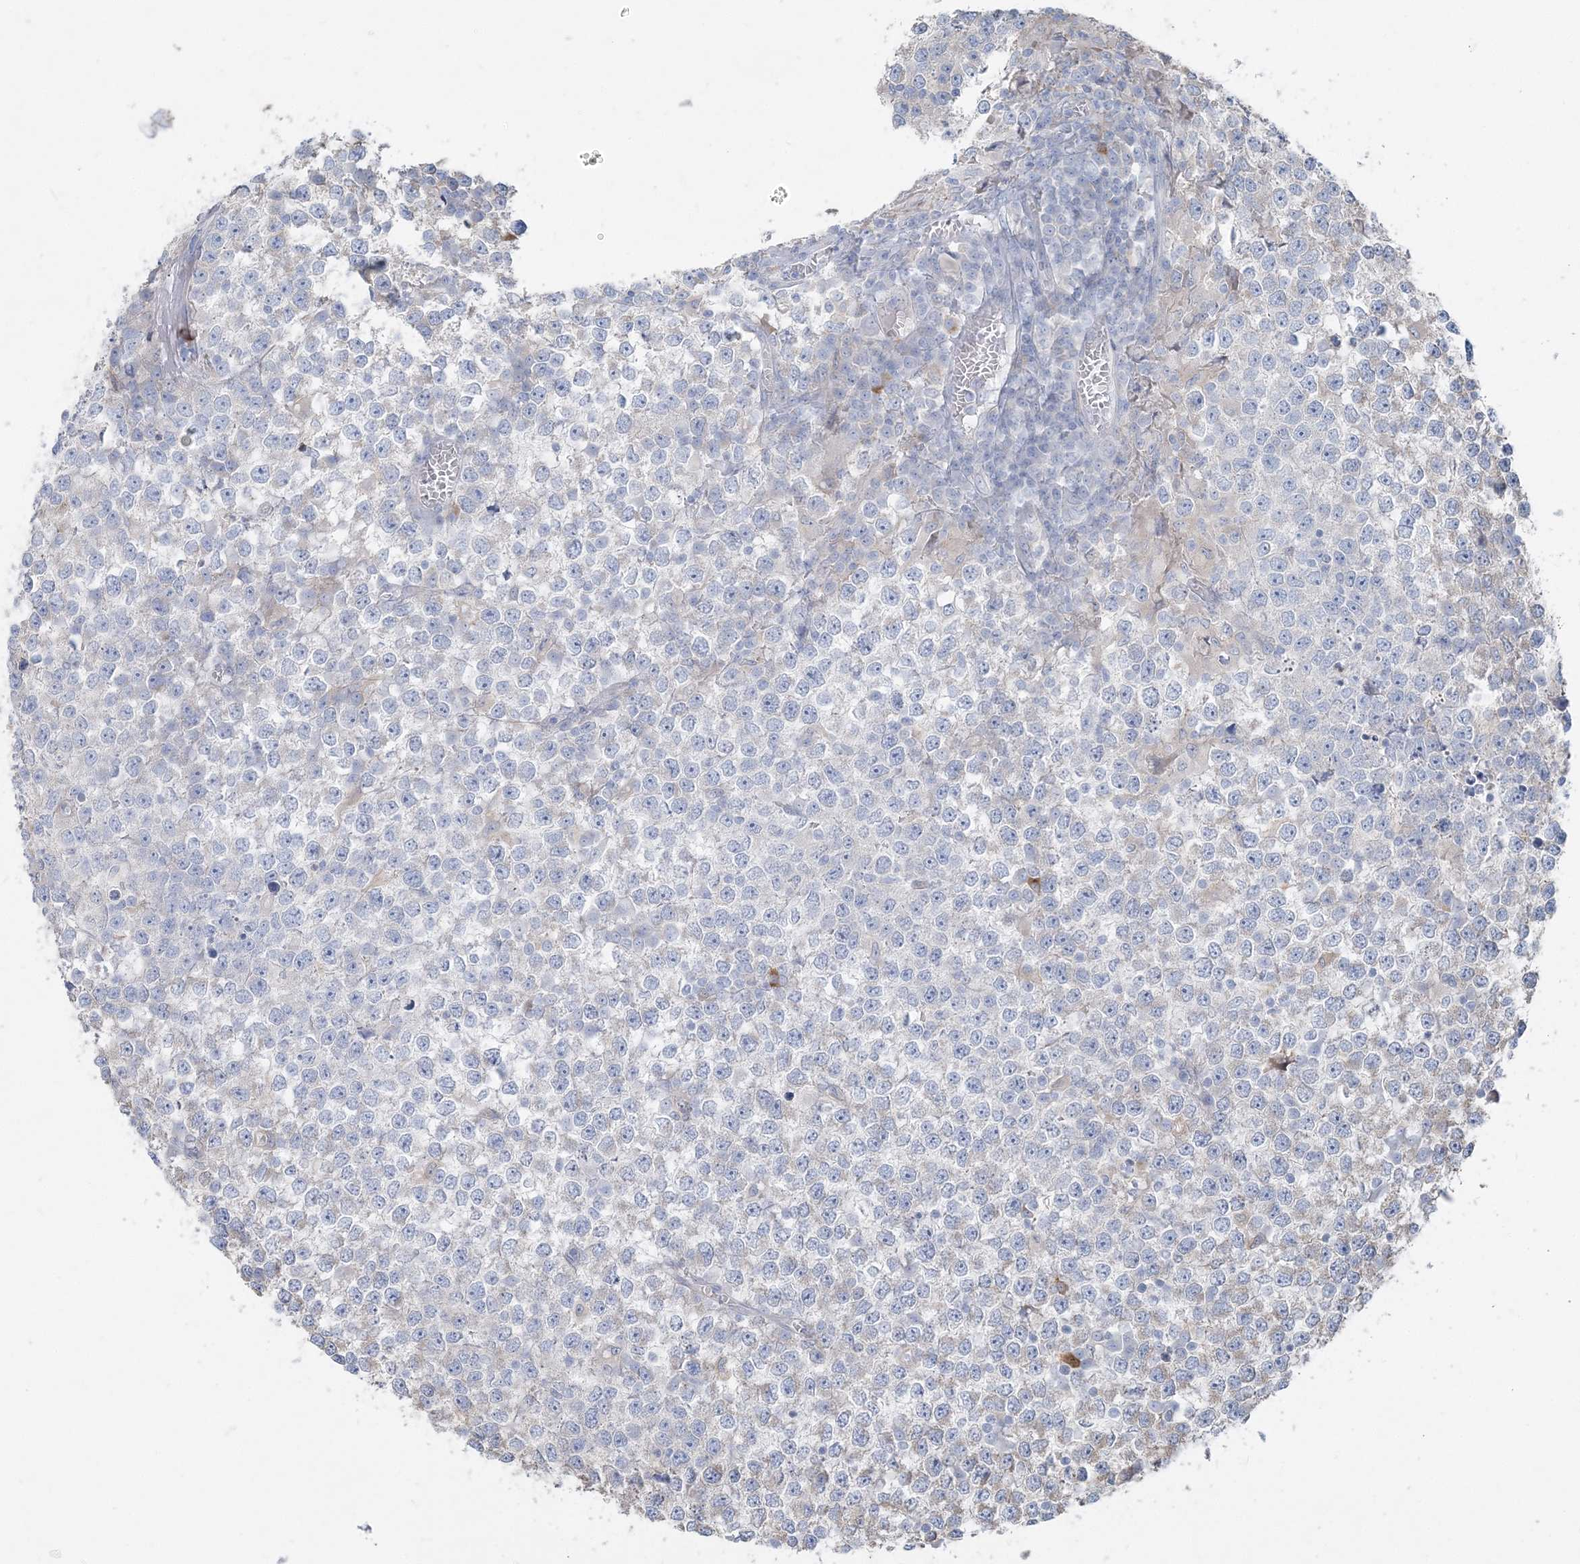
{"staining": {"intensity": "negative", "quantity": "none", "location": "none"}, "tissue": "testis cancer", "cell_type": "Tumor cells", "image_type": "cancer", "snomed": [{"axis": "morphology", "description": "Seminoma, NOS"}, {"axis": "topography", "description": "Testis"}], "caption": "The immunohistochemistry photomicrograph has no significant positivity in tumor cells of testis seminoma tissue.", "gene": "CCNJ", "patient": {"sex": "male", "age": 65}}